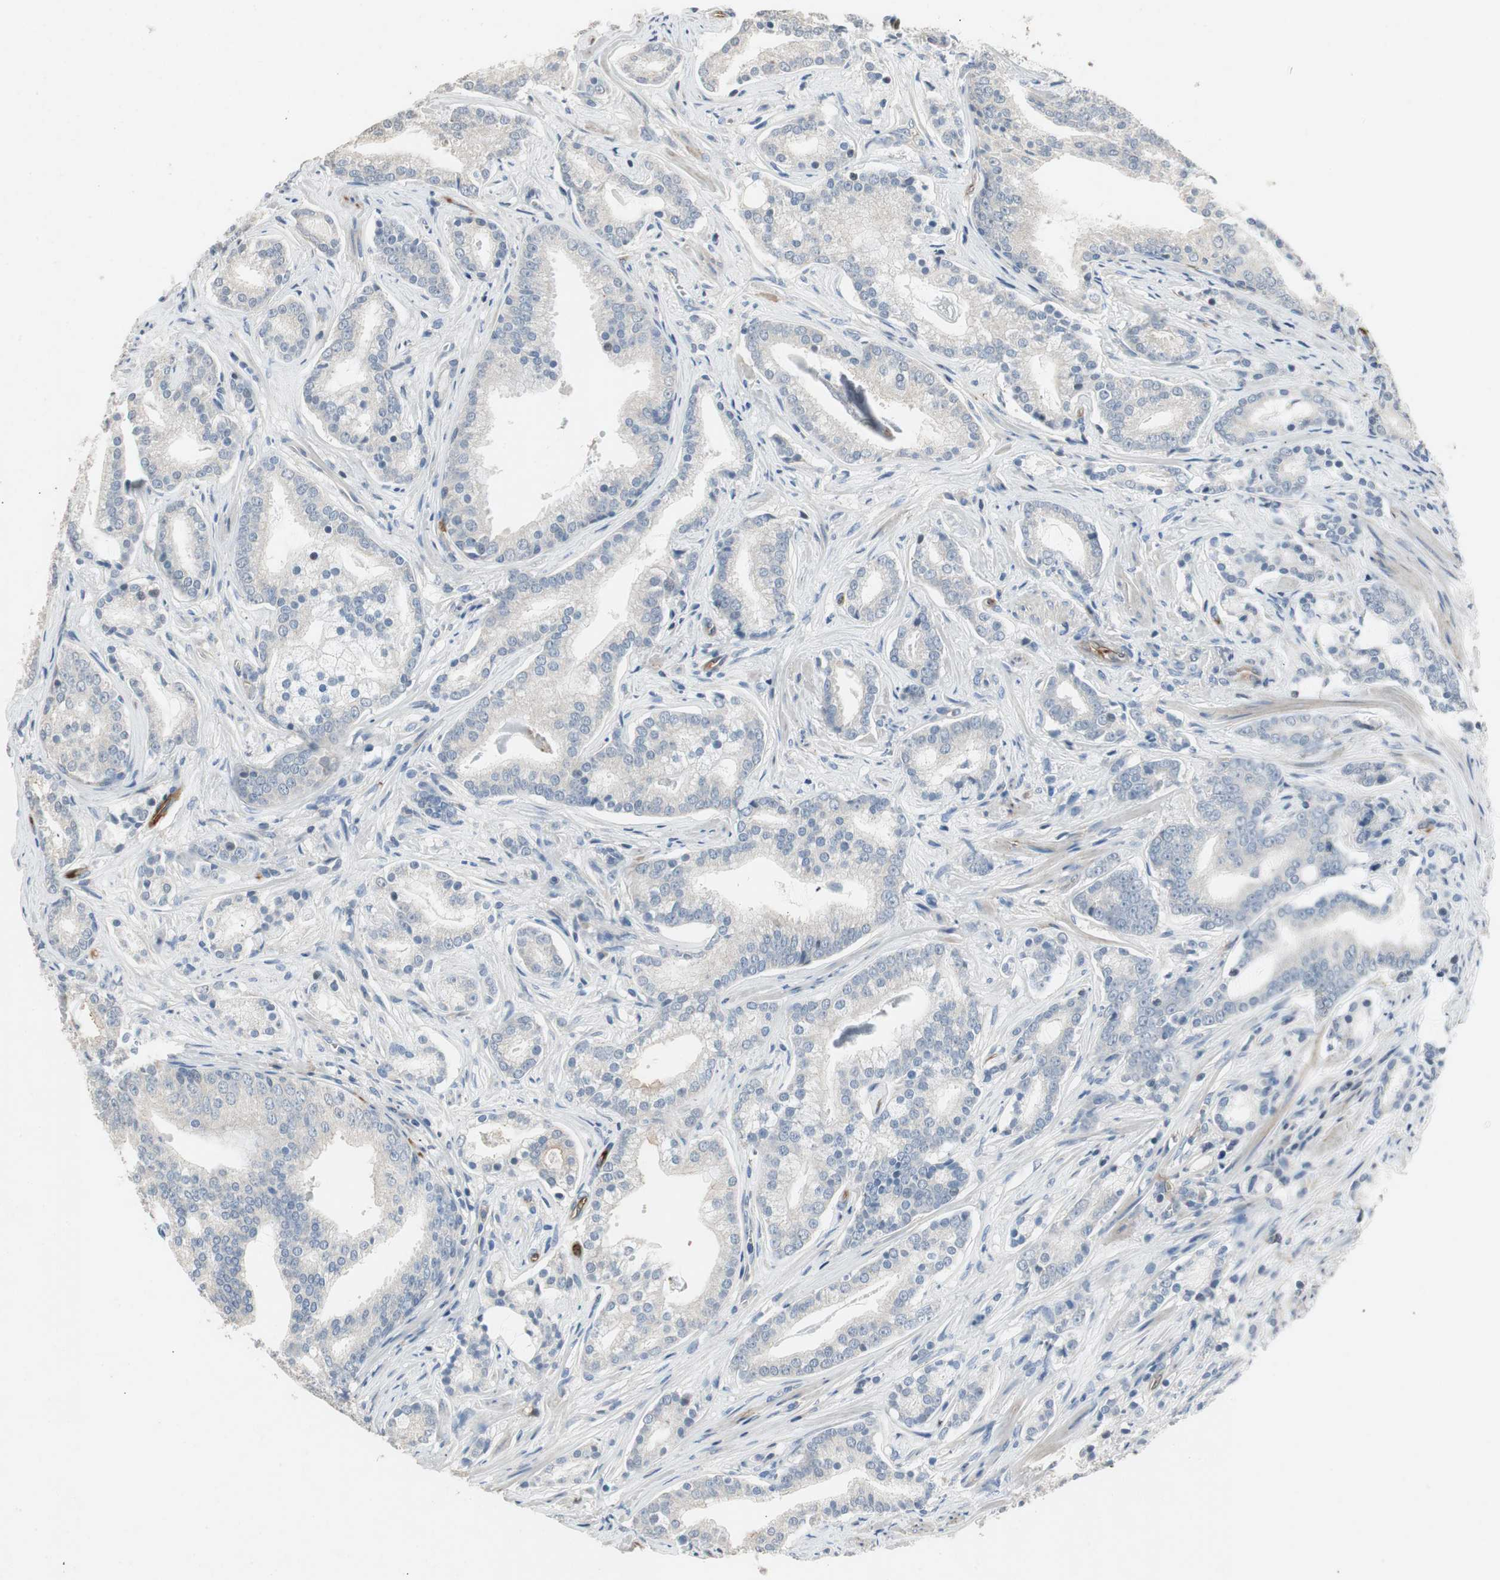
{"staining": {"intensity": "negative", "quantity": "none", "location": "none"}, "tissue": "prostate cancer", "cell_type": "Tumor cells", "image_type": "cancer", "snomed": [{"axis": "morphology", "description": "Adenocarcinoma, Low grade"}, {"axis": "topography", "description": "Prostate"}], "caption": "The photomicrograph exhibits no staining of tumor cells in prostate cancer (adenocarcinoma (low-grade)). Nuclei are stained in blue.", "gene": "ALPL", "patient": {"sex": "male", "age": 58}}